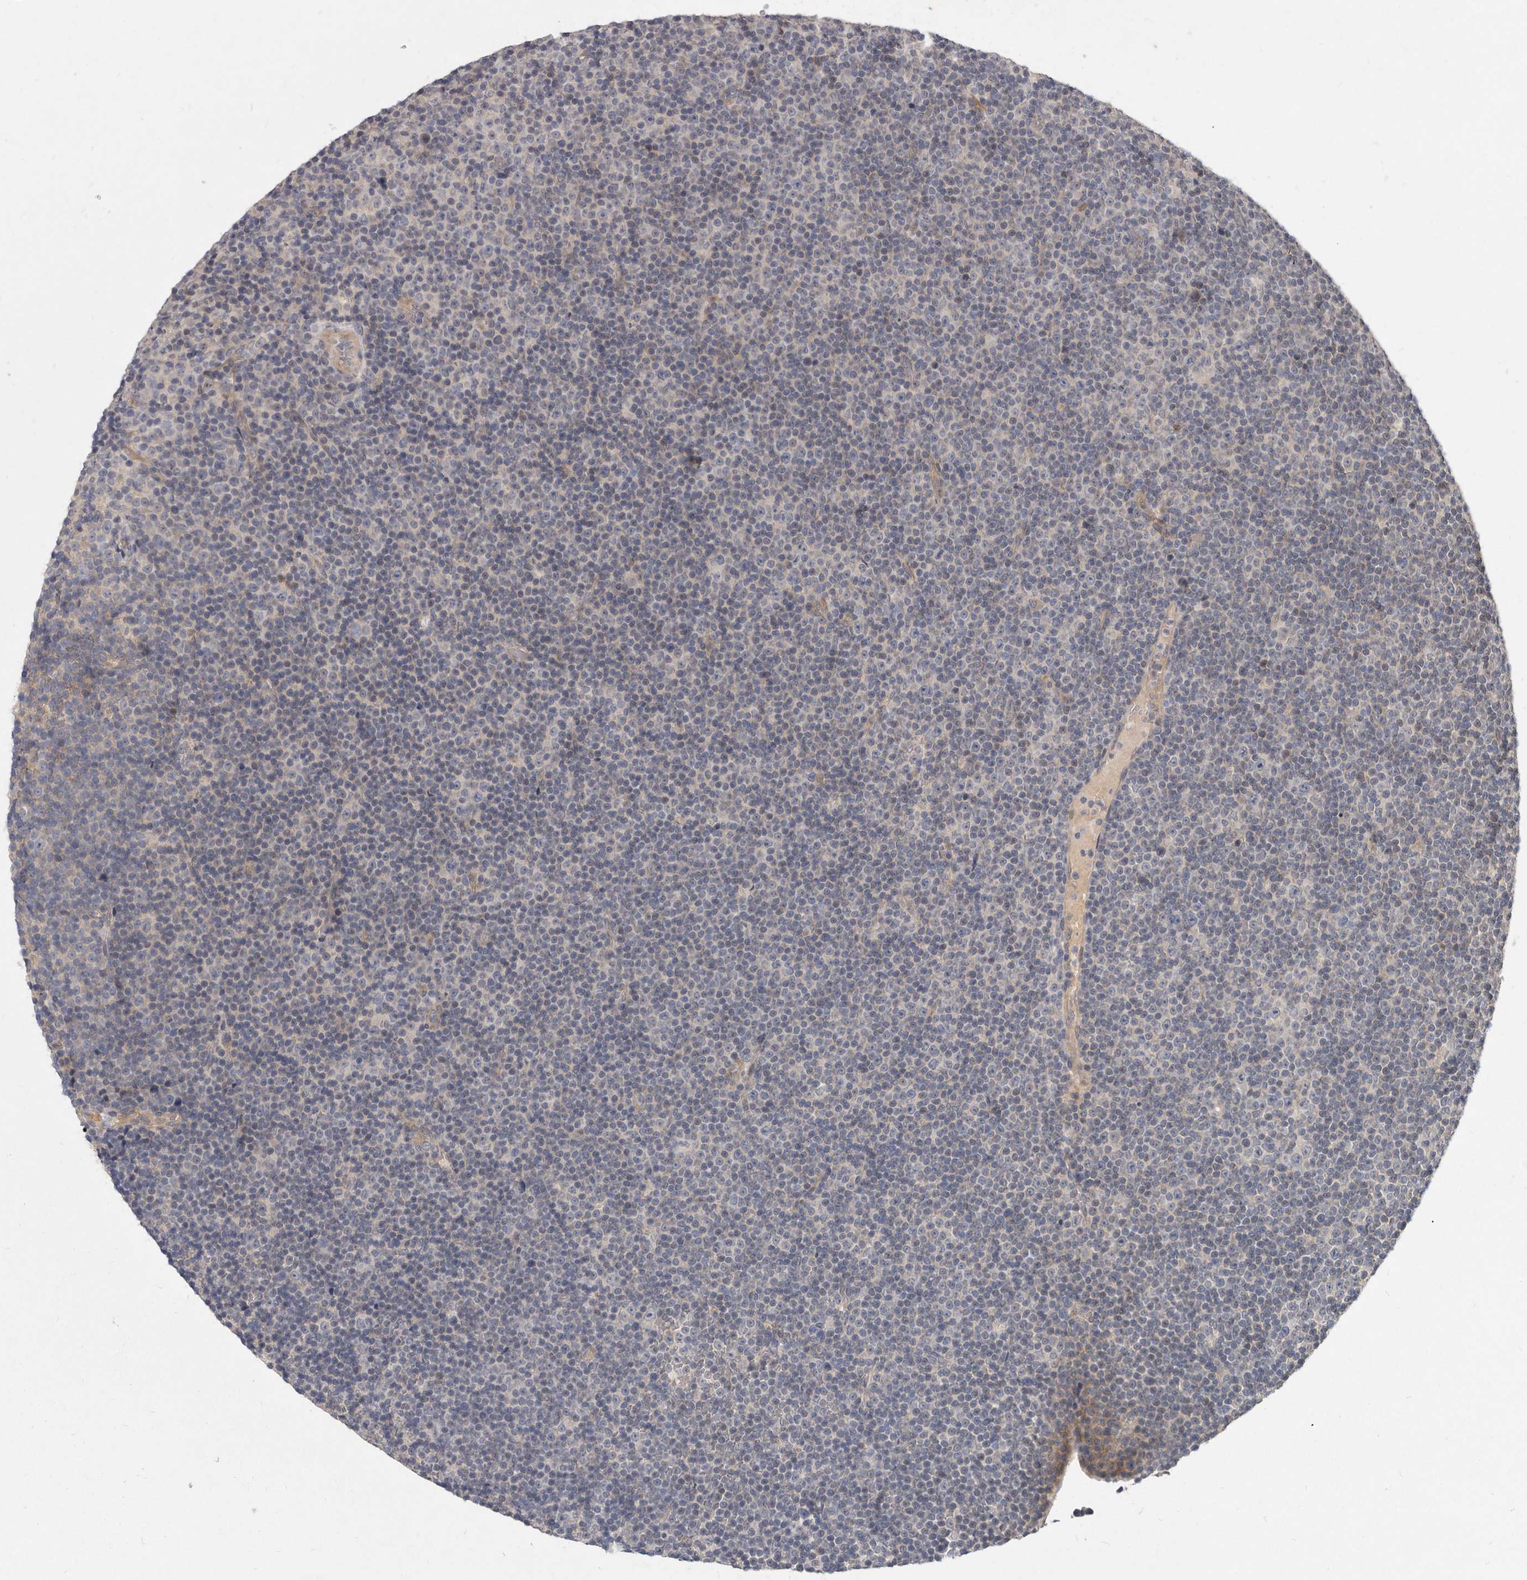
{"staining": {"intensity": "negative", "quantity": "none", "location": "none"}, "tissue": "lymphoma", "cell_type": "Tumor cells", "image_type": "cancer", "snomed": [{"axis": "morphology", "description": "Malignant lymphoma, non-Hodgkin's type, Low grade"}, {"axis": "topography", "description": "Lymph node"}], "caption": "Lymphoma stained for a protein using IHC reveals no positivity tumor cells.", "gene": "SLC22A1", "patient": {"sex": "female", "age": 67}}